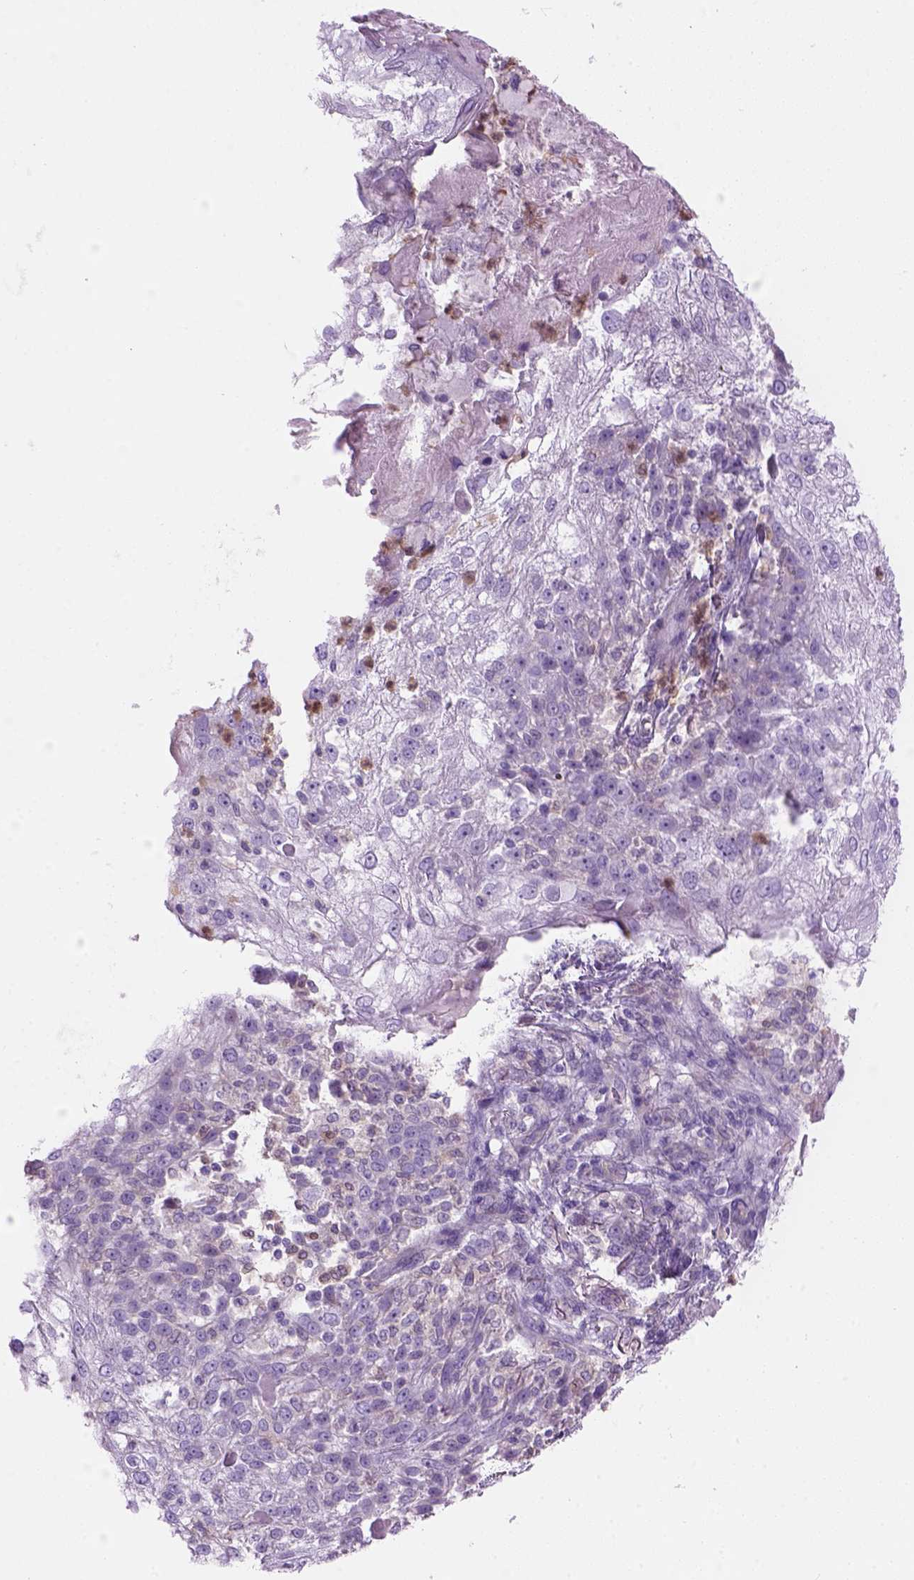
{"staining": {"intensity": "negative", "quantity": "none", "location": "none"}, "tissue": "skin cancer", "cell_type": "Tumor cells", "image_type": "cancer", "snomed": [{"axis": "morphology", "description": "Normal tissue, NOS"}, {"axis": "morphology", "description": "Squamous cell carcinoma, NOS"}, {"axis": "topography", "description": "Skin"}], "caption": "IHC image of neoplastic tissue: human squamous cell carcinoma (skin) stained with DAB reveals no significant protein staining in tumor cells. The staining is performed using DAB brown chromogen with nuclei counter-stained in using hematoxylin.", "gene": "CD84", "patient": {"sex": "female", "age": 83}}